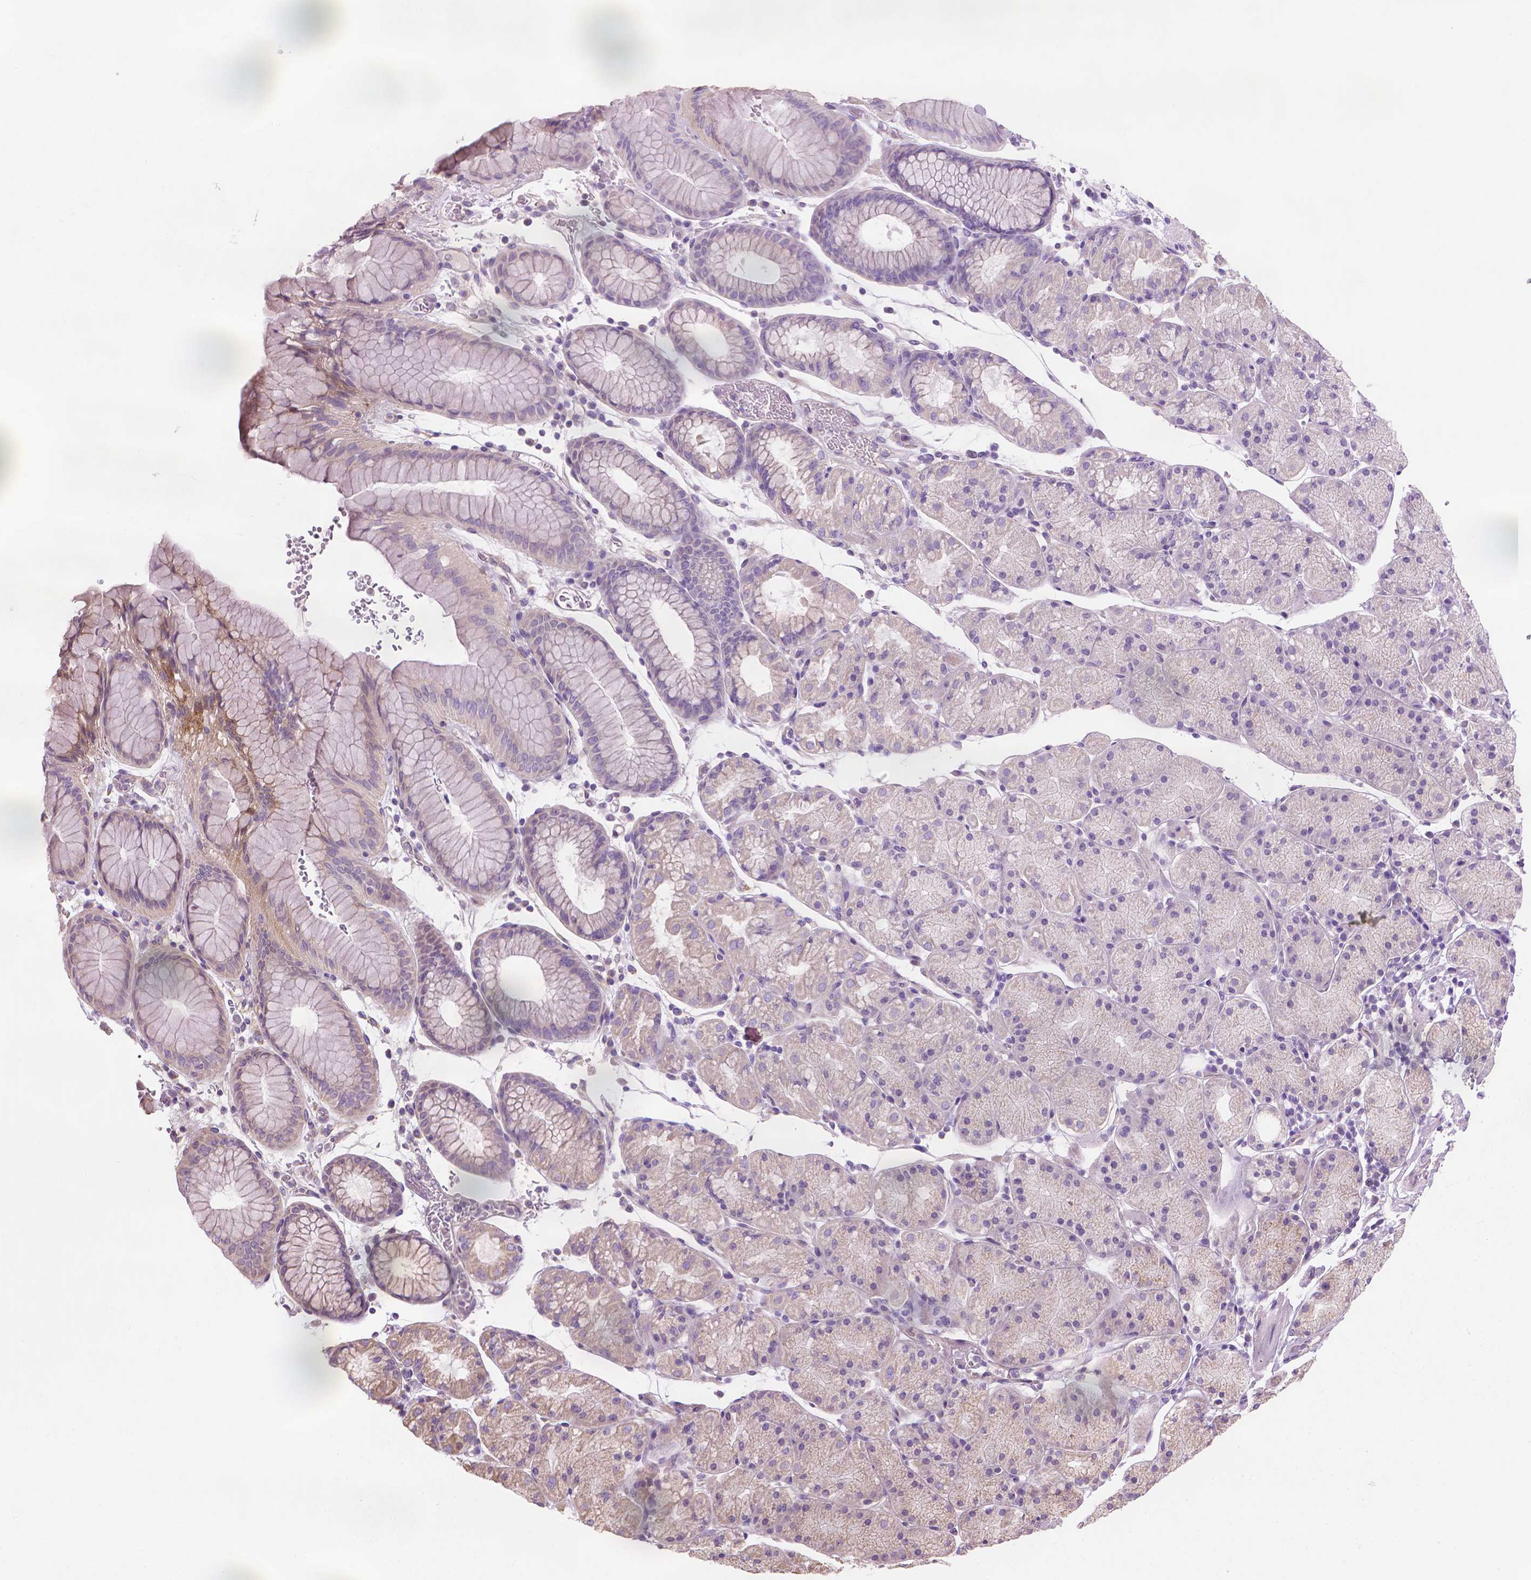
{"staining": {"intensity": "moderate", "quantity": "<25%", "location": "cytoplasmic/membranous"}, "tissue": "stomach", "cell_type": "Glandular cells", "image_type": "normal", "snomed": [{"axis": "morphology", "description": "Normal tissue, NOS"}, {"axis": "topography", "description": "Stomach, upper"}, {"axis": "topography", "description": "Stomach"}], "caption": "DAB immunohistochemical staining of benign human stomach demonstrates moderate cytoplasmic/membranous protein staining in about <25% of glandular cells. The protein is stained brown, and the nuclei are stained in blue (DAB IHC with brightfield microscopy, high magnification).", "gene": "TTC29", "patient": {"sex": "male", "age": 76}}